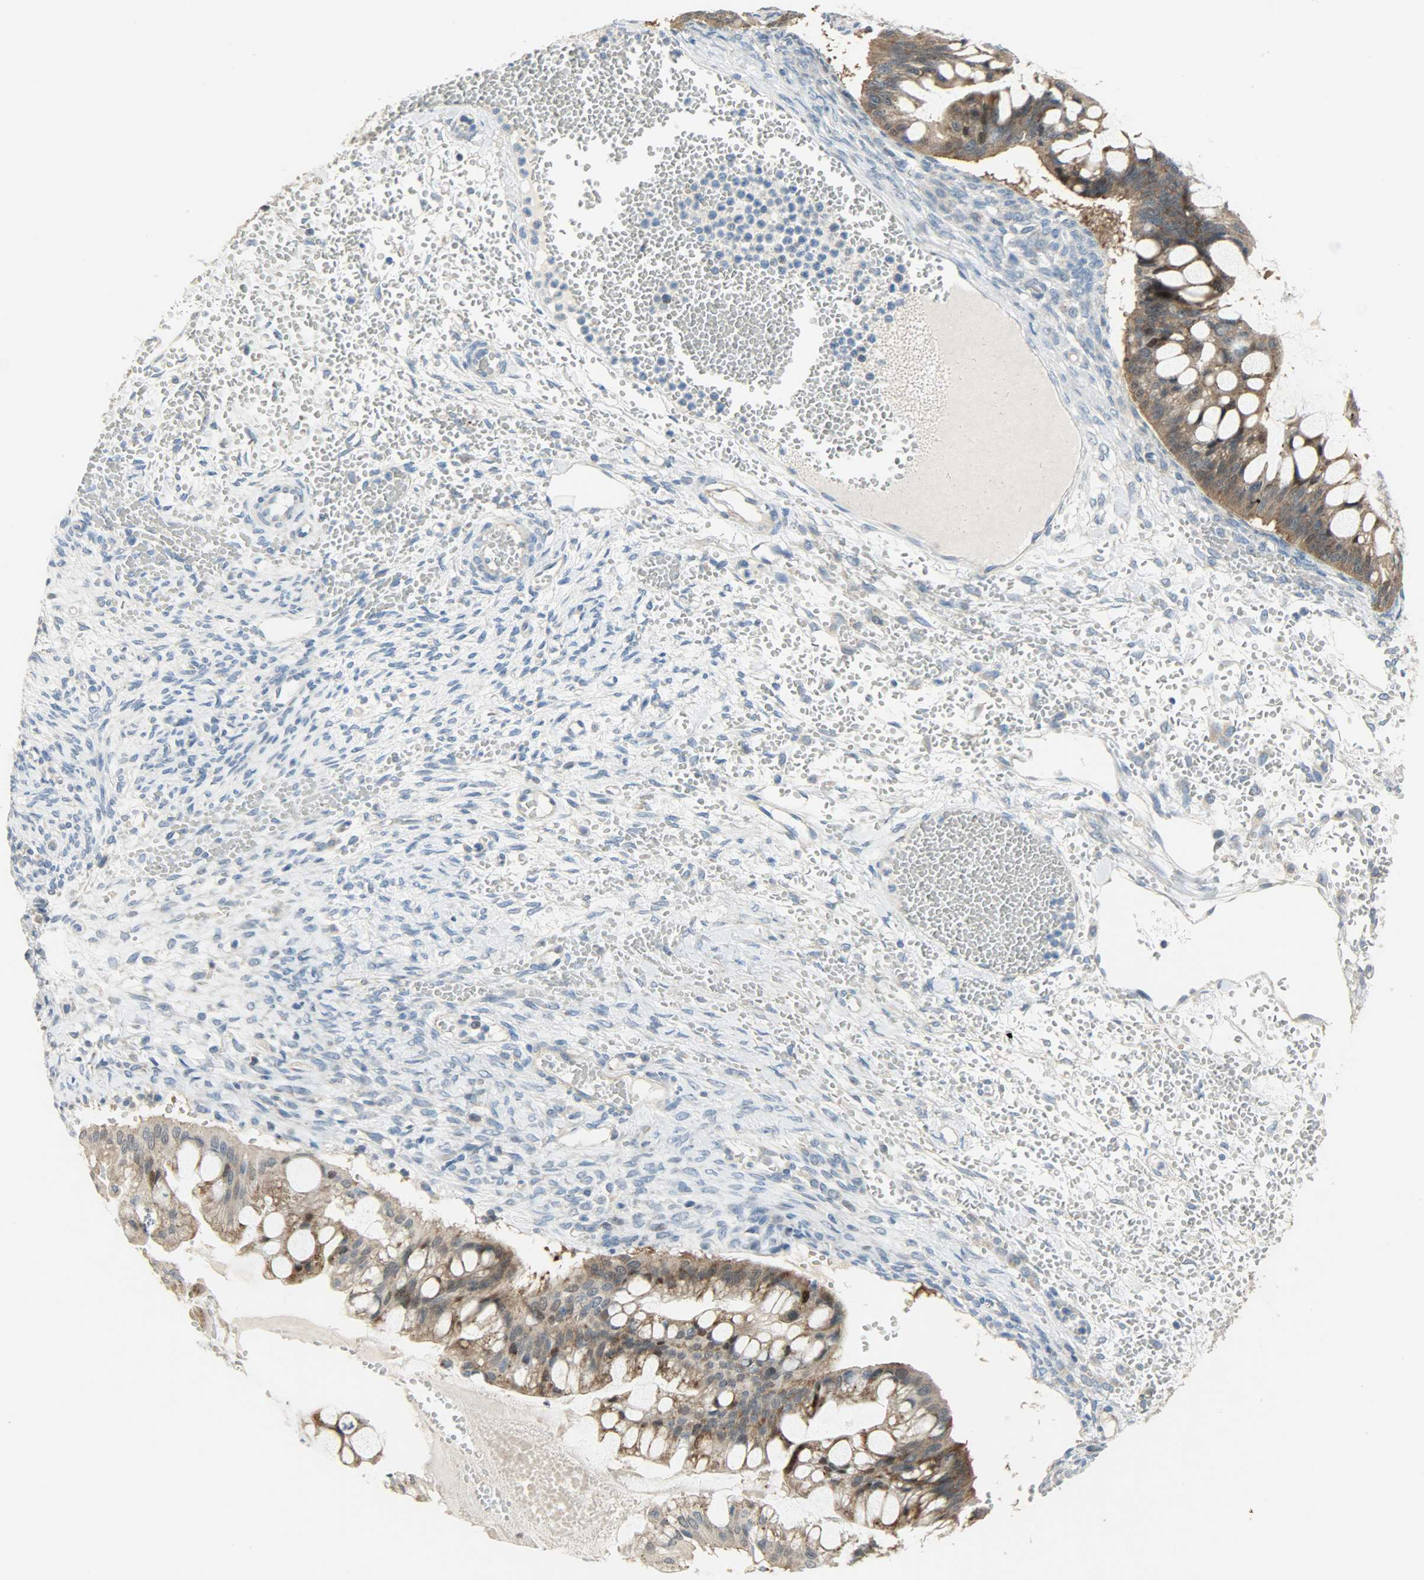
{"staining": {"intensity": "moderate", "quantity": ">75%", "location": "cytoplasmic/membranous"}, "tissue": "ovarian cancer", "cell_type": "Tumor cells", "image_type": "cancer", "snomed": [{"axis": "morphology", "description": "Cystadenocarcinoma, mucinous, NOS"}, {"axis": "topography", "description": "Ovary"}], "caption": "Immunohistochemistry (DAB) staining of ovarian cancer (mucinous cystadenocarcinoma) reveals moderate cytoplasmic/membranous protein expression in approximately >75% of tumor cells.", "gene": "PPP1R1B", "patient": {"sex": "female", "age": 73}}